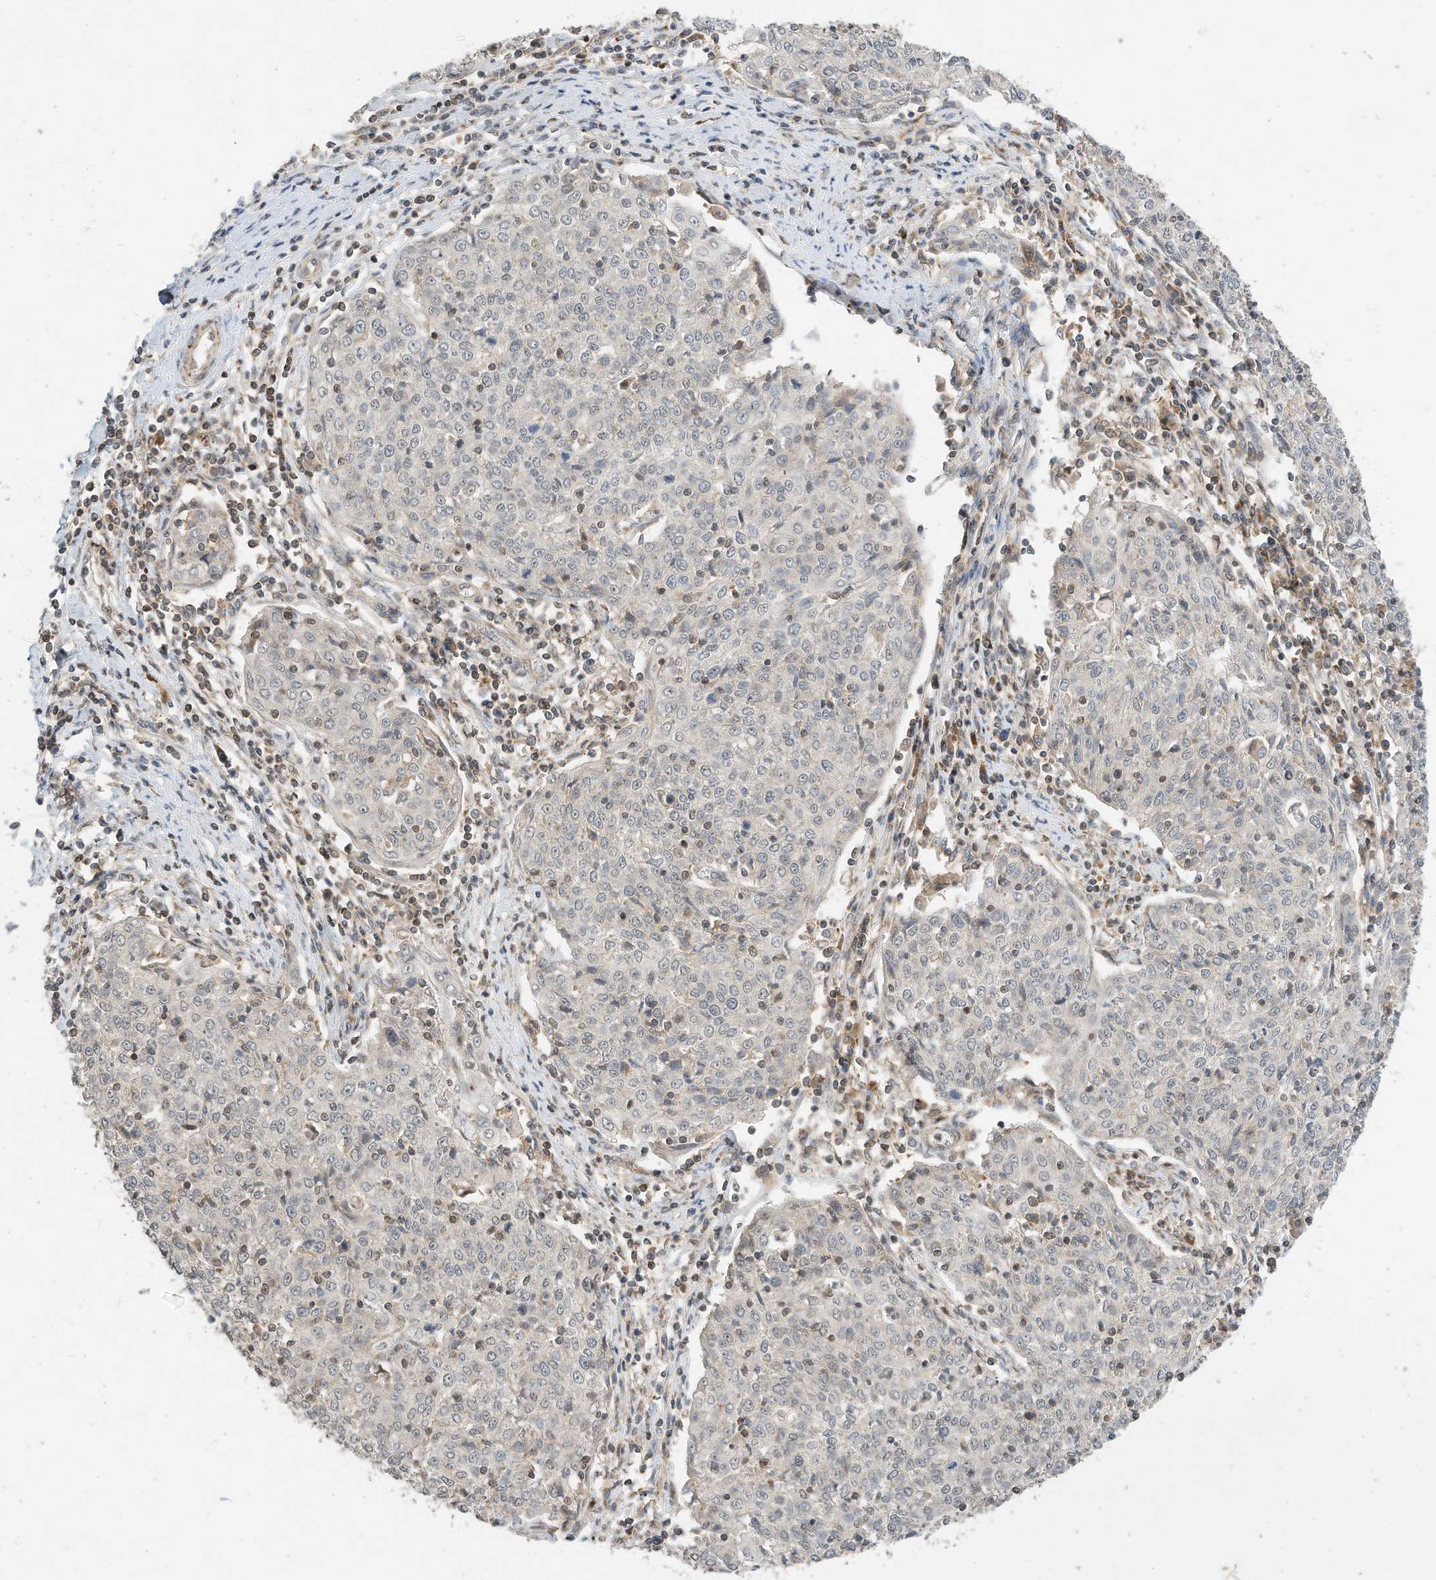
{"staining": {"intensity": "negative", "quantity": "none", "location": "none"}, "tissue": "cervical cancer", "cell_type": "Tumor cells", "image_type": "cancer", "snomed": [{"axis": "morphology", "description": "Squamous cell carcinoma, NOS"}, {"axis": "topography", "description": "Cervix"}], "caption": "Tumor cells are negative for protein expression in human squamous cell carcinoma (cervical).", "gene": "CPAMD8", "patient": {"sex": "female", "age": 48}}